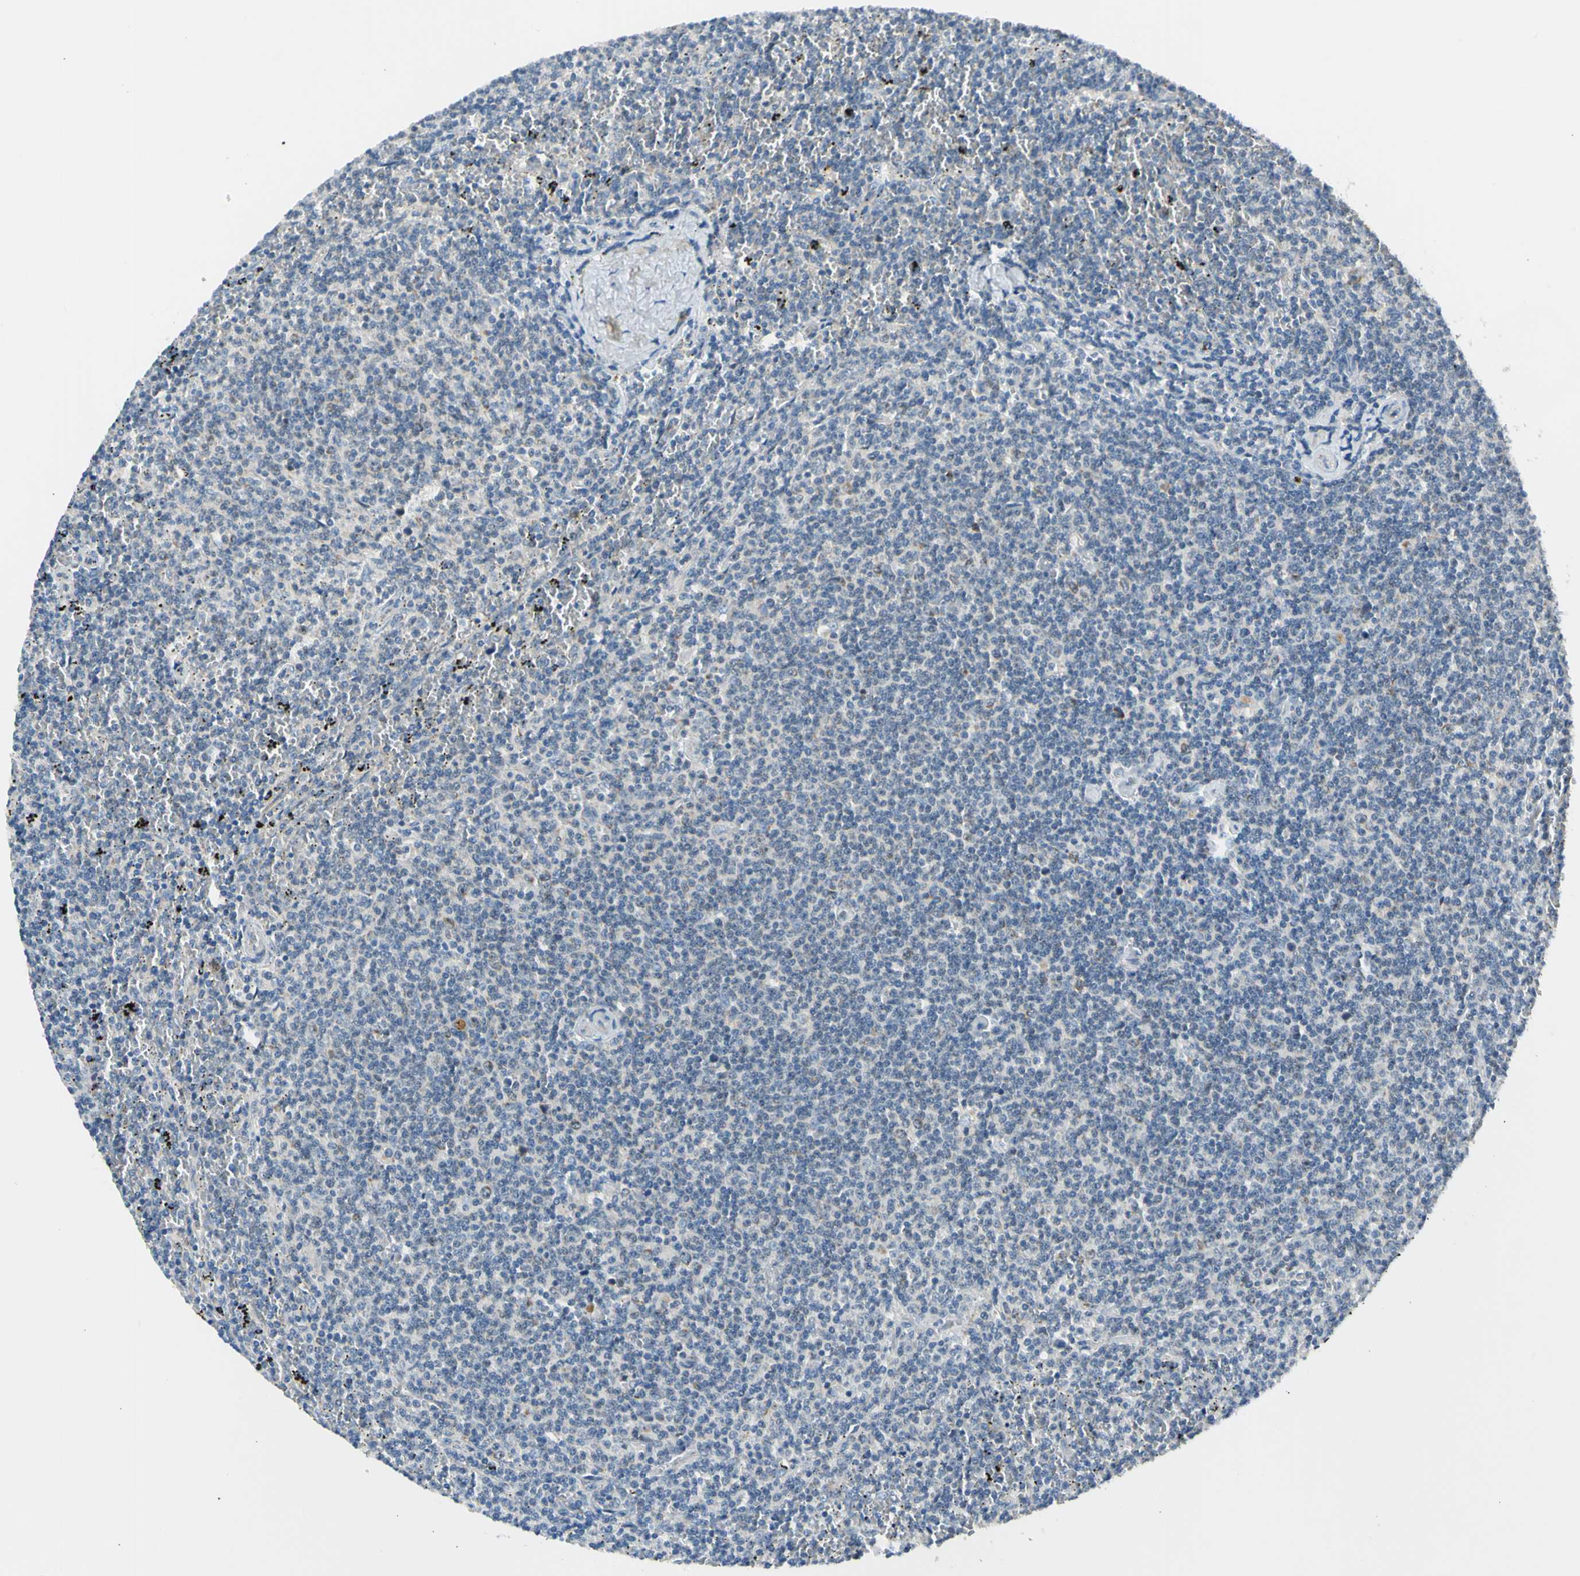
{"staining": {"intensity": "negative", "quantity": "none", "location": "none"}, "tissue": "lymphoma", "cell_type": "Tumor cells", "image_type": "cancer", "snomed": [{"axis": "morphology", "description": "Malignant lymphoma, non-Hodgkin's type, Low grade"}, {"axis": "topography", "description": "Spleen"}], "caption": "The image displays no staining of tumor cells in lymphoma.", "gene": "NPHP3", "patient": {"sex": "female", "age": 50}}